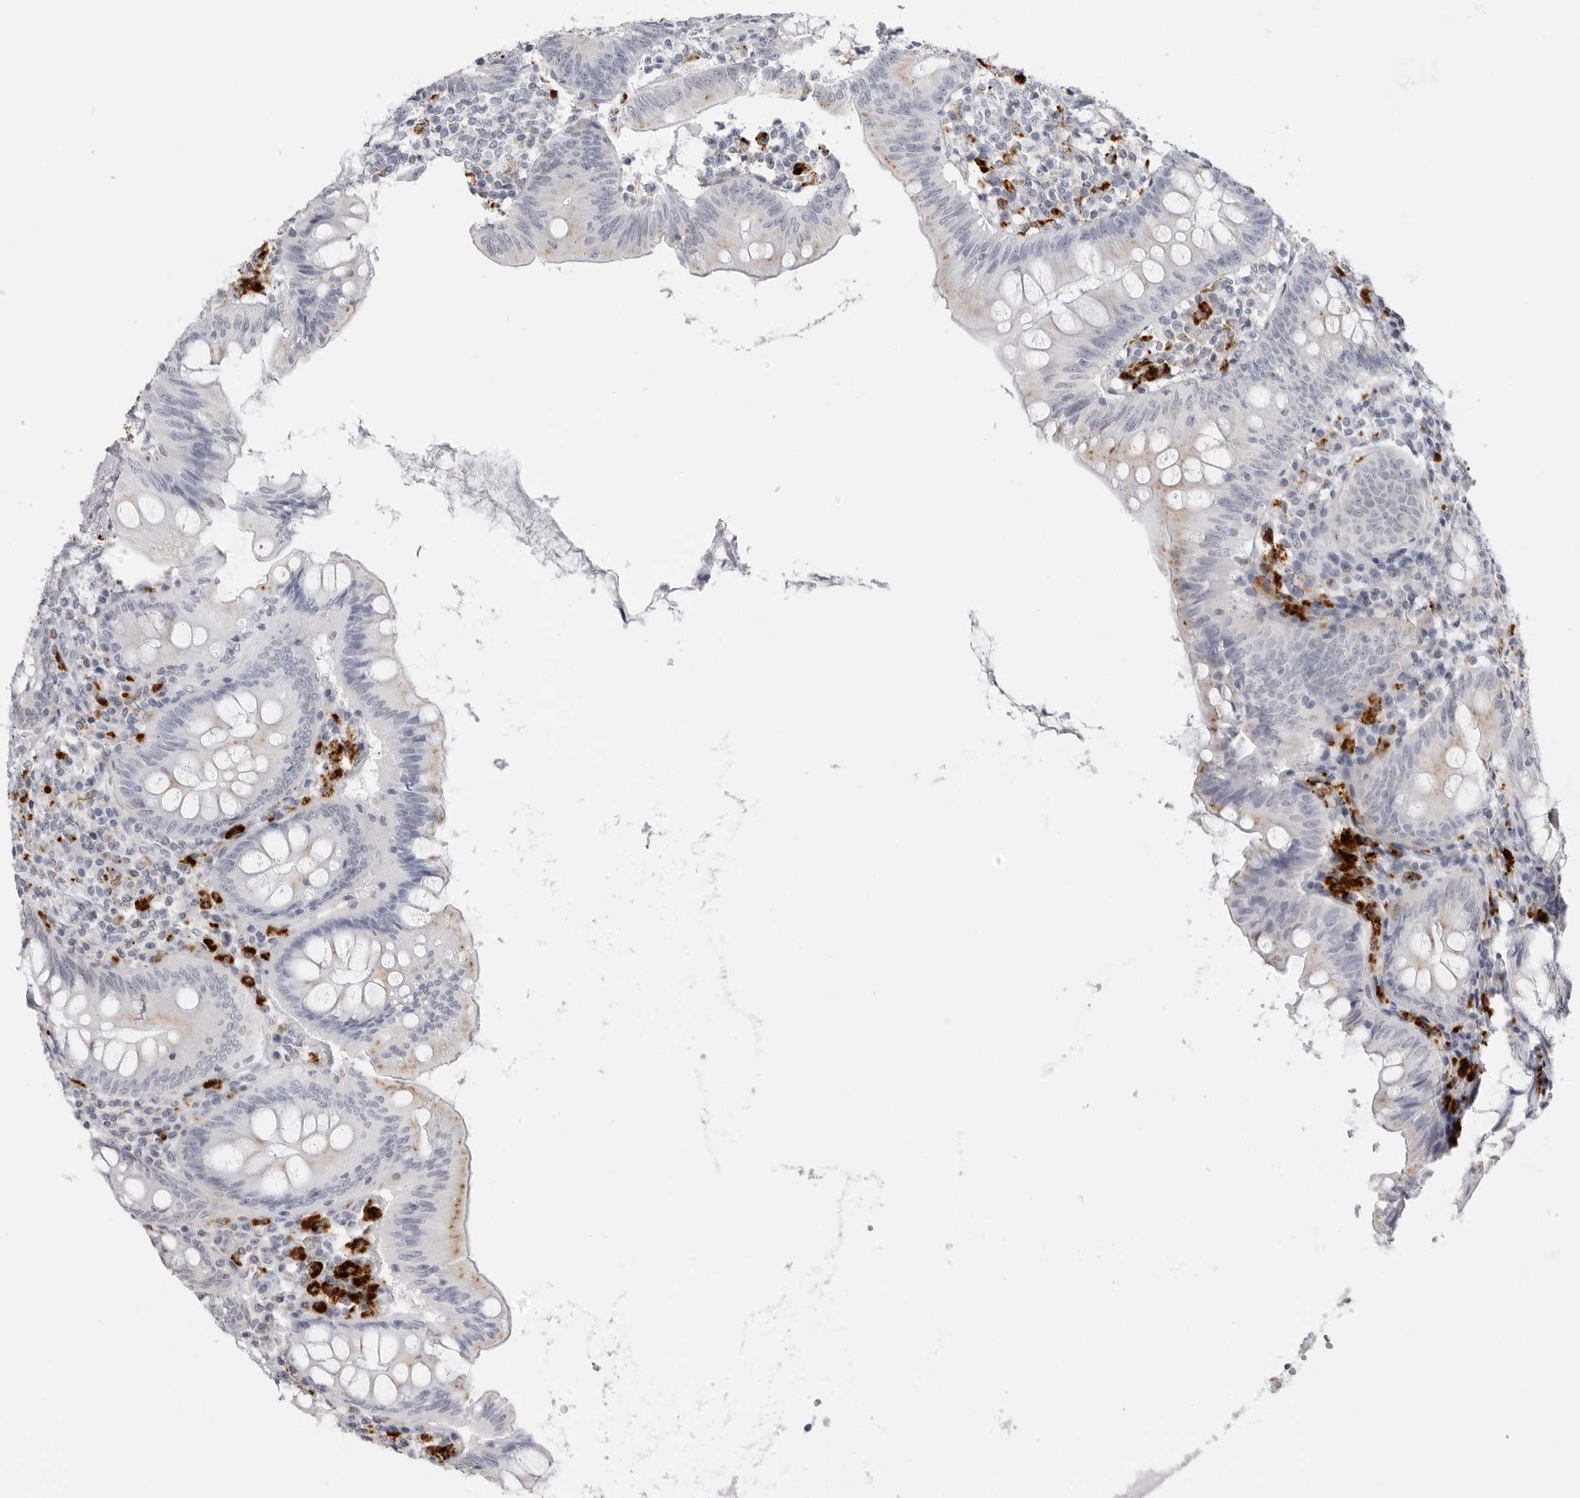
{"staining": {"intensity": "moderate", "quantity": "<25%", "location": "cytoplasmic/membranous"}, "tissue": "appendix", "cell_type": "Glandular cells", "image_type": "normal", "snomed": [{"axis": "morphology", "description": "Normal tissue, NOS"}, {"axis": "topography", "description": "Appendix"}], "caption": "Immunohistochemistry of normal appendix displays low levels of moderate cytoplasmic/membranous positivity in approximately <25% of glandular cells. The staining was performed using DAB (3,3'-diaminobenzidine) to visualize the protein expression in brown, while the nuclei were stained in blue with hematoxylin (Magnification: 20x).", "gene": "IL25", "patient": {"sex": "female", "age": 54}}